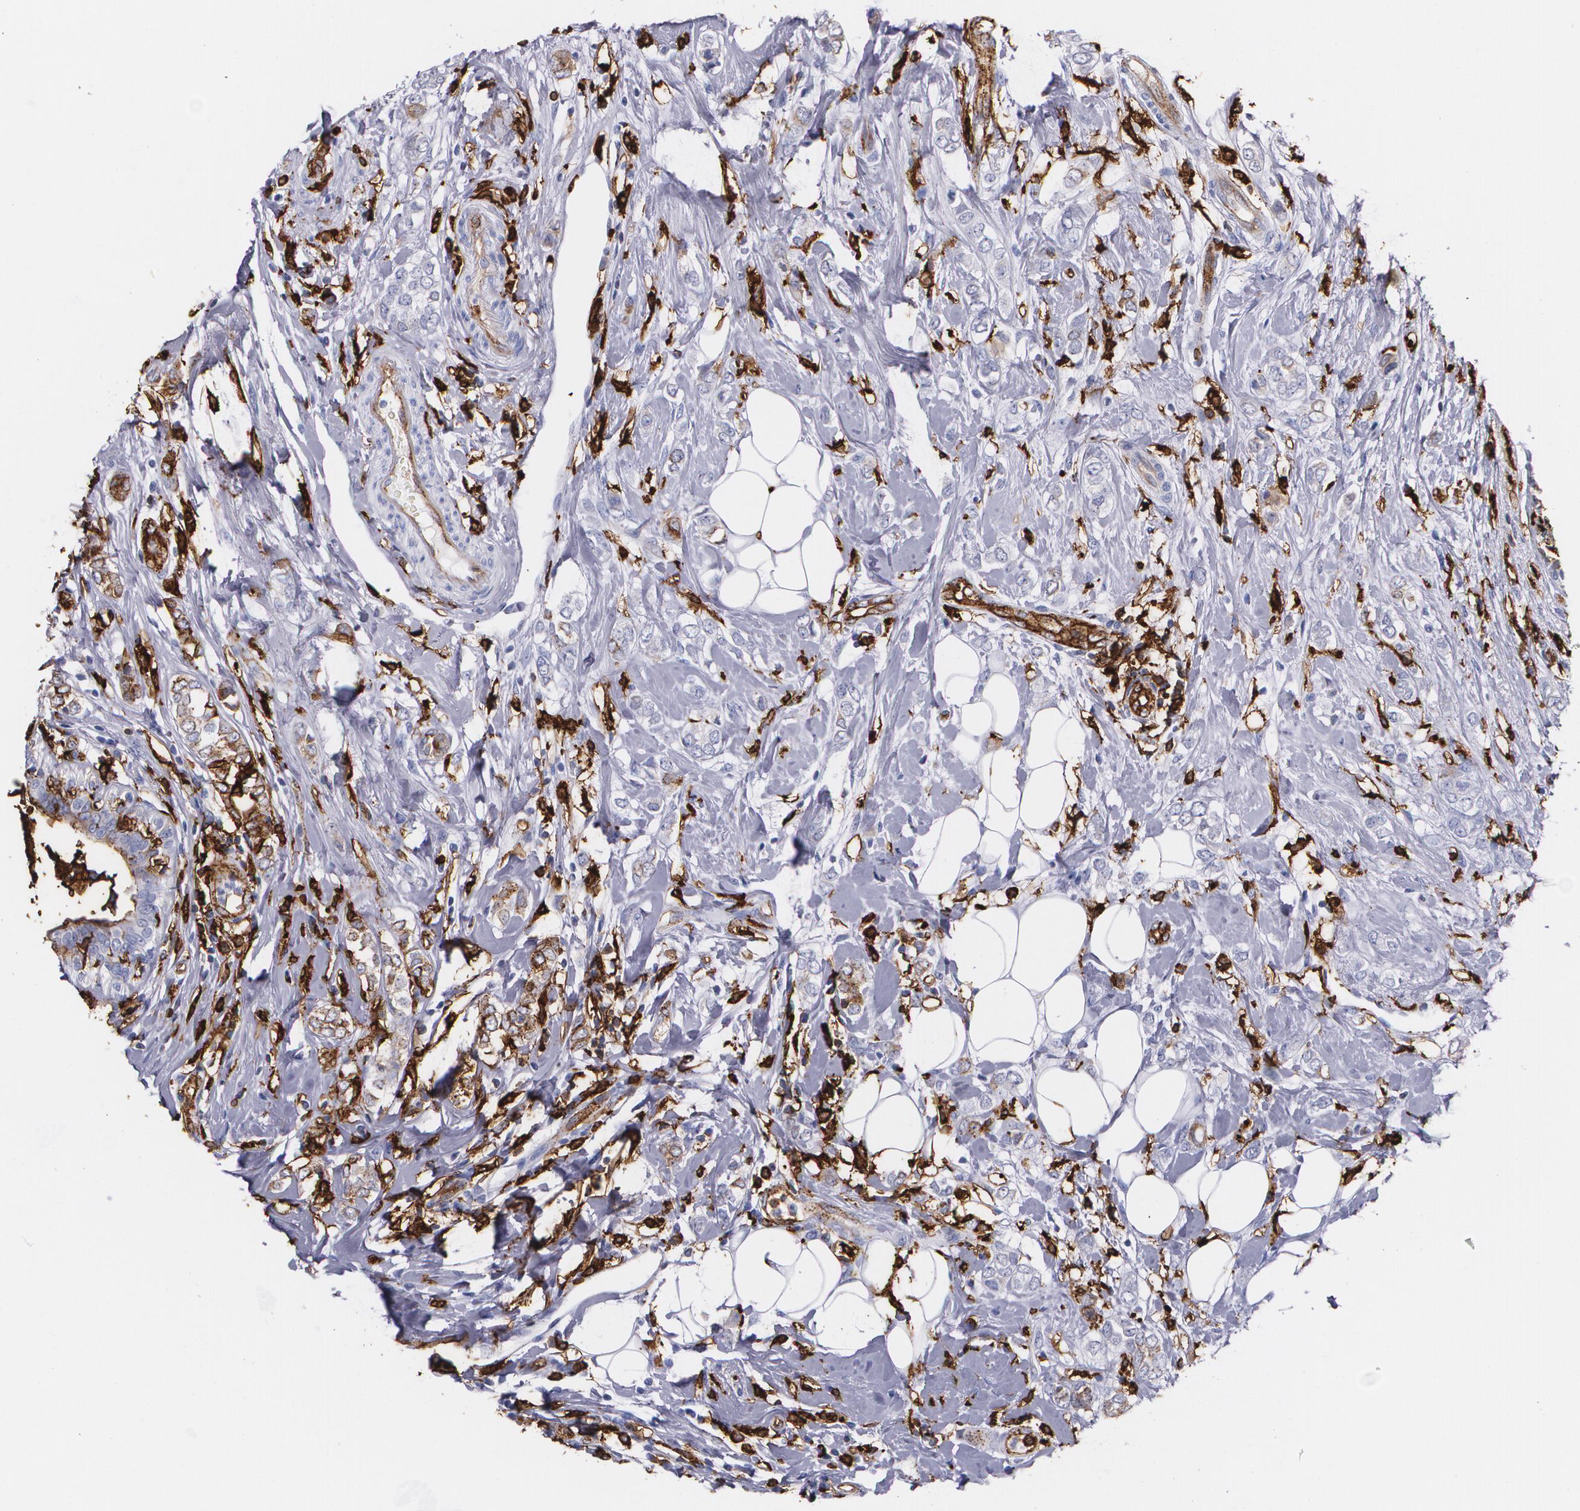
{"staining": {"intensity": "negative", "quantity": "none", "location": "none"}, "tissue": "breast cancer", "cell_type": "Tumor cells", "image_type": "cancer", "snomed": [{"axis": "morphology", "description": "Normal tissue, NOS"}, {"axis": "morphology", "description": "Lobular carcinoma"}, {"axis": "topography", "description": "Breast"}], "caption": "Immunohistochemistry (IHC) photomicrograph of neoplastic tissue: human breast cancer (lobular carcinoma) stained with DAB (3,3'-diaminobenzidine) displays no significant protein expression in tumor cells.", "gene": "HLA-DRA", "patient": {"sex": "female", "age": 47}}